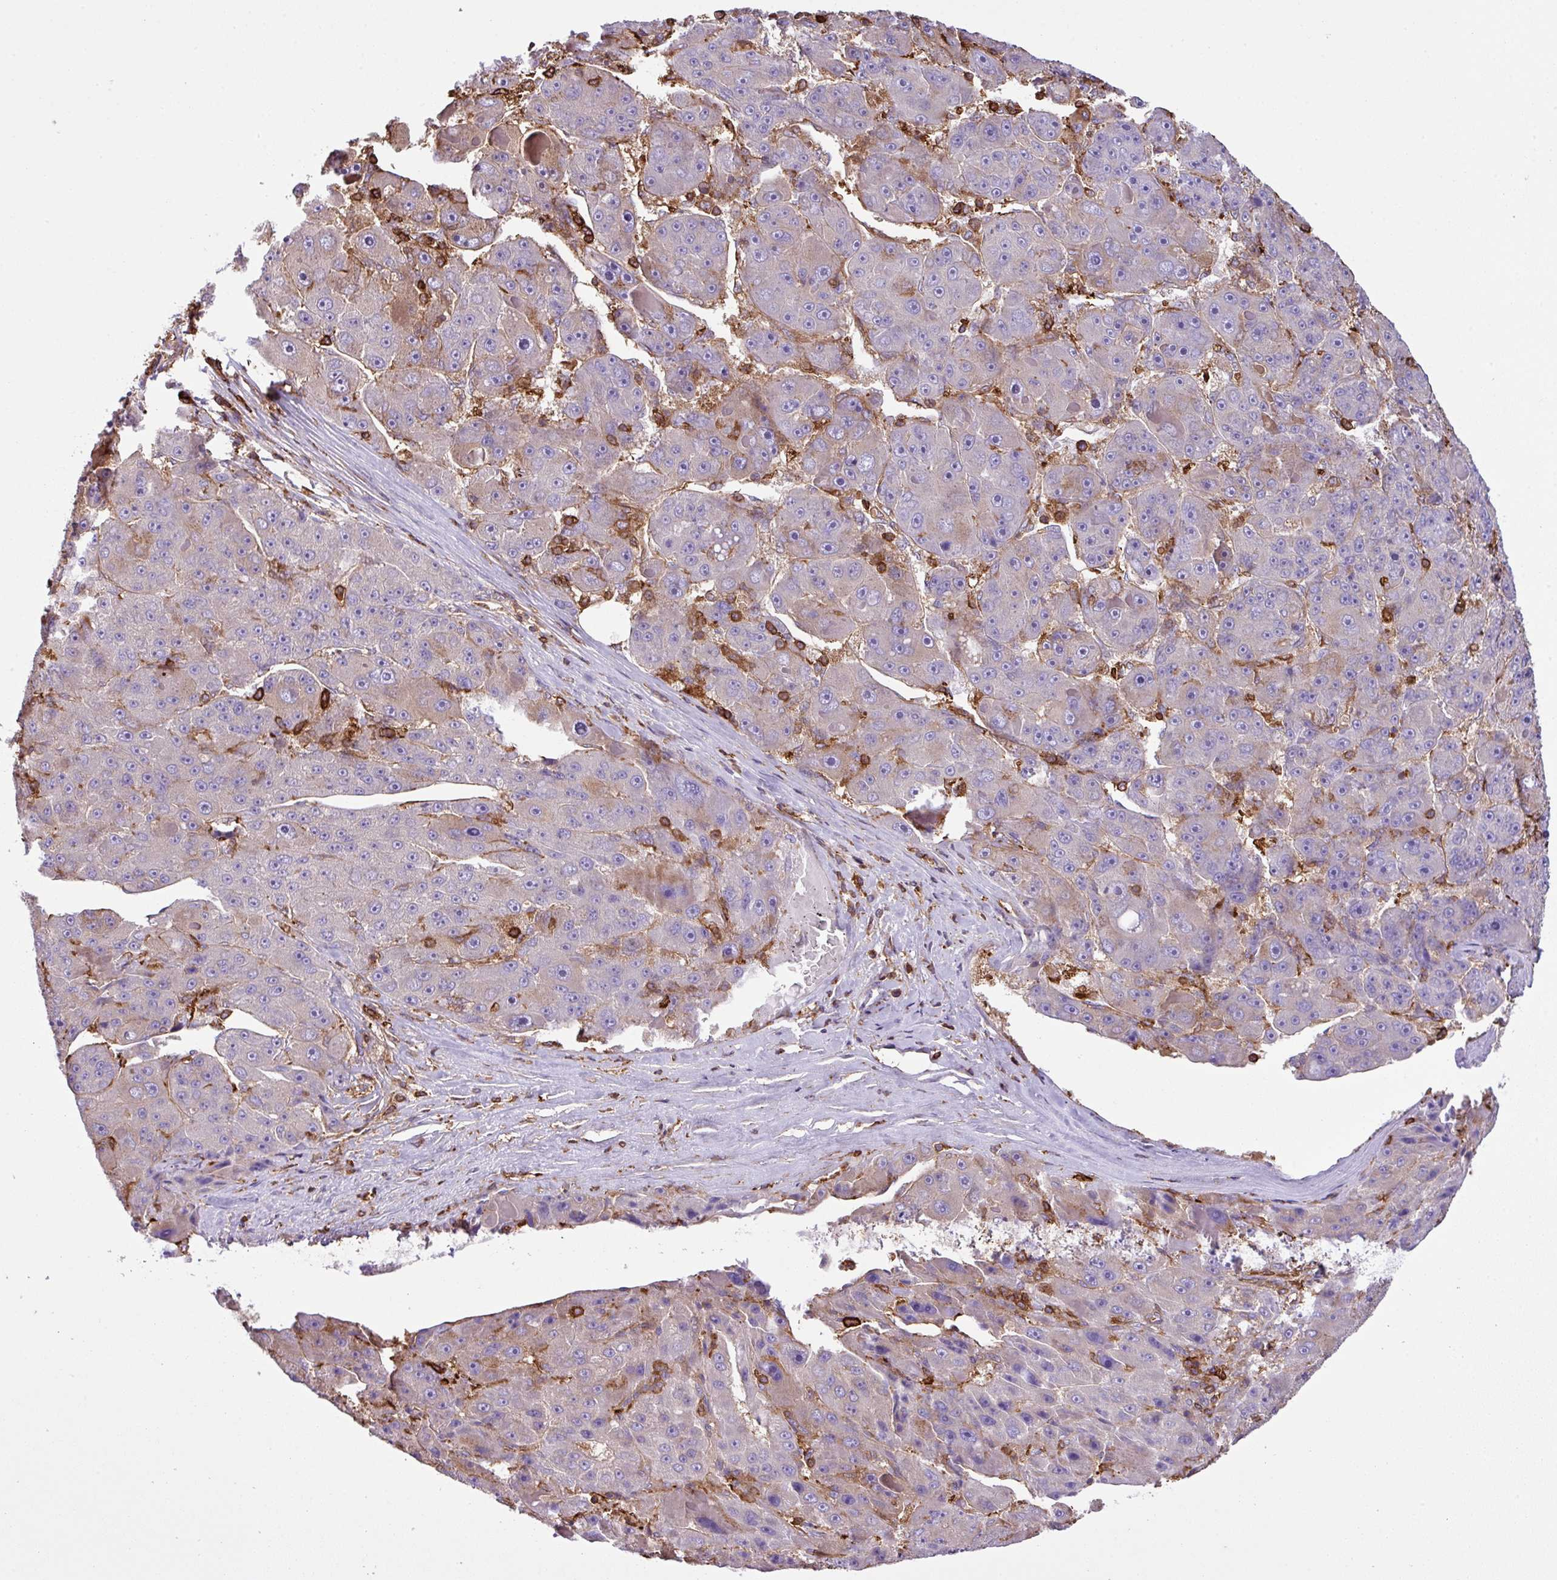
{"staining": {"intensity": "weak", "quantity": "<25%", "location": "cytoplasmic/membranous"}, "tissue": "liver cancer", "cell_type": "Tumor cells", "image_type": "cancer", "snomed": [{"axis": "morphology", "description": "Carcinoma, Hepatocellular, NOS"}, {"axis": "topography", "description": "Liver"}], "caption": "Tumor cells are negative for protein expression in human liver cancer.", "gene": "PGAP6", "patient": {"sex": "male", "age": 76}}